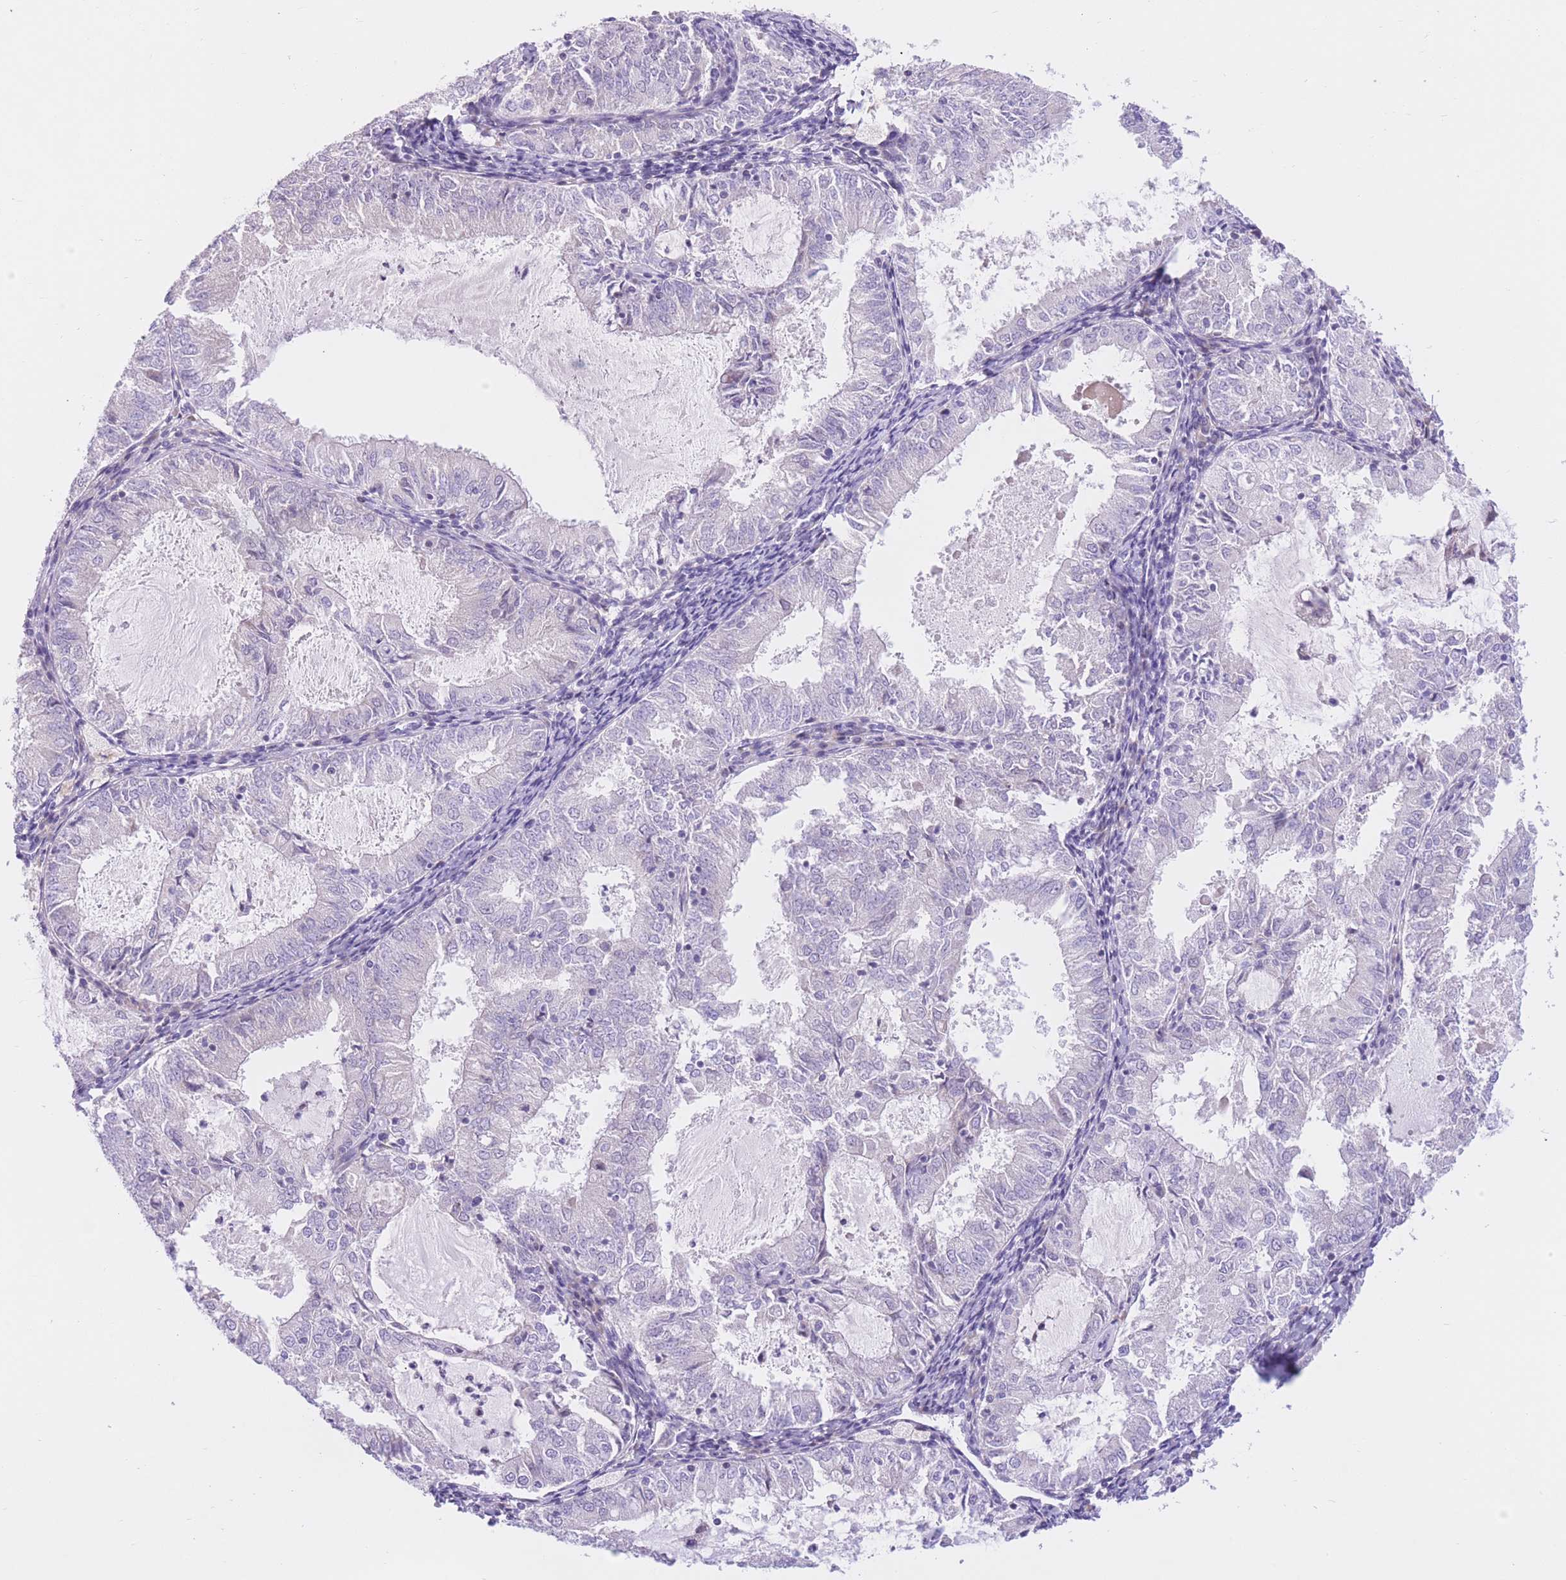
{"staining": {"intensity": "negative", "quantity": "none", "location": "none"}, "tissue": "endometrial cancer", "cell_type": "Tumor cells", "image_type": "cancer", "snomed": [{"axis": "morphology", "description": "Adenocarcinoma, NOS"}, {"axis": "topography", "description": "Endometrium"}], "caption": "This is a micrograph of immunohistochemistry staining of endometrial cancer, which shows no expression in tumor cells.", "gene": "RPL39L", "patient": {"sex": "female", "age": 57}}